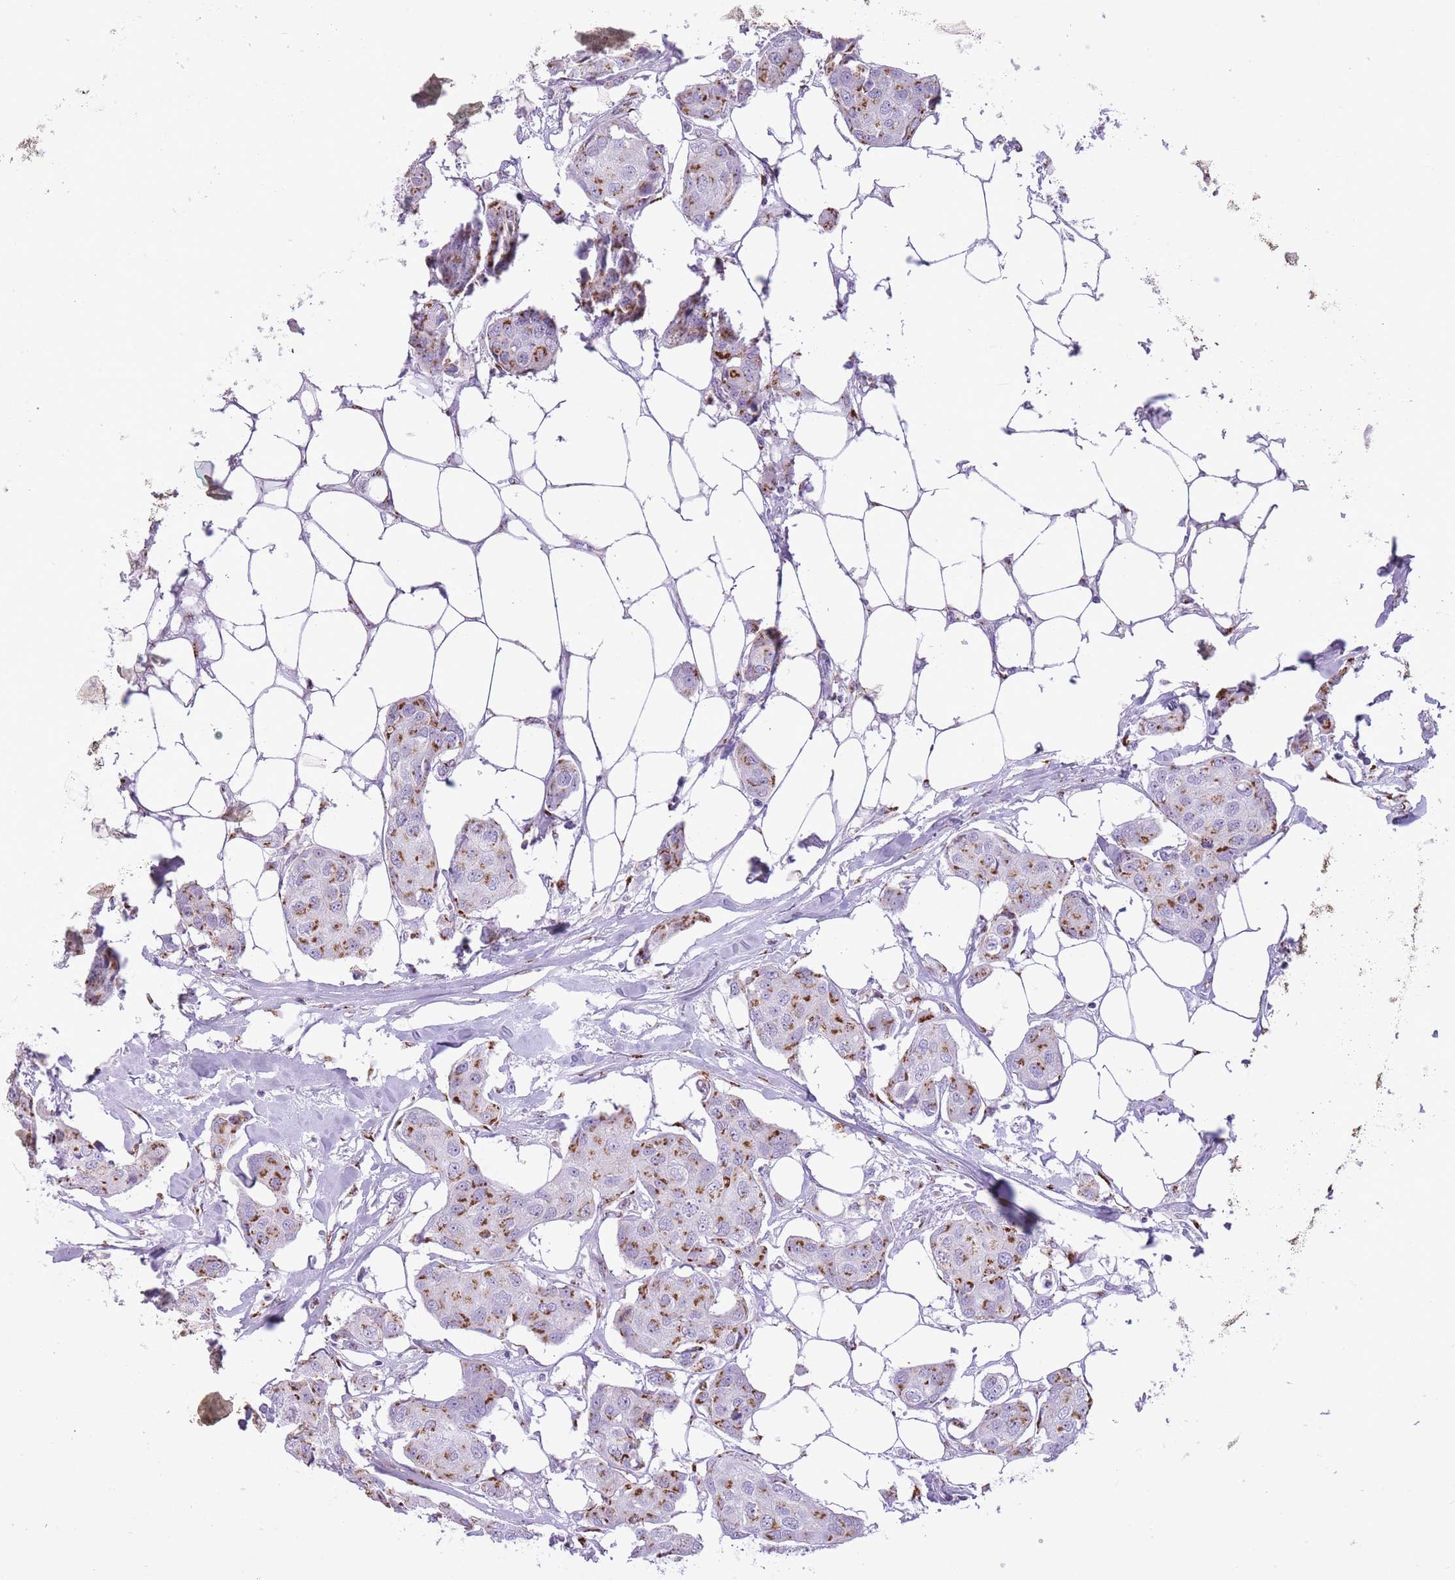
{"staining": {"intensity": "moderate", "quantity": ">75%", "location": "cytoplasmic/membranous"}, "tissue": "breast cancer", "cell_type": "Tumor cells", "image_type": "cancer", "snomed": [{"axis": "morphology", "description": "Duct carcinoma"}, {"axis": "topography", "description": "Breast"}, {"axis": "topography", "description": "Lymph node"}], "caption": "Intraductal carcinoma (breast) was stained to show a protein in brown. There is medium levels of moderate cytoplasmic/membranous positivity in approximately >75% of tumor cells.", "gene": "B4GALT2", "patient": {"sex": "female", "age": 80}}